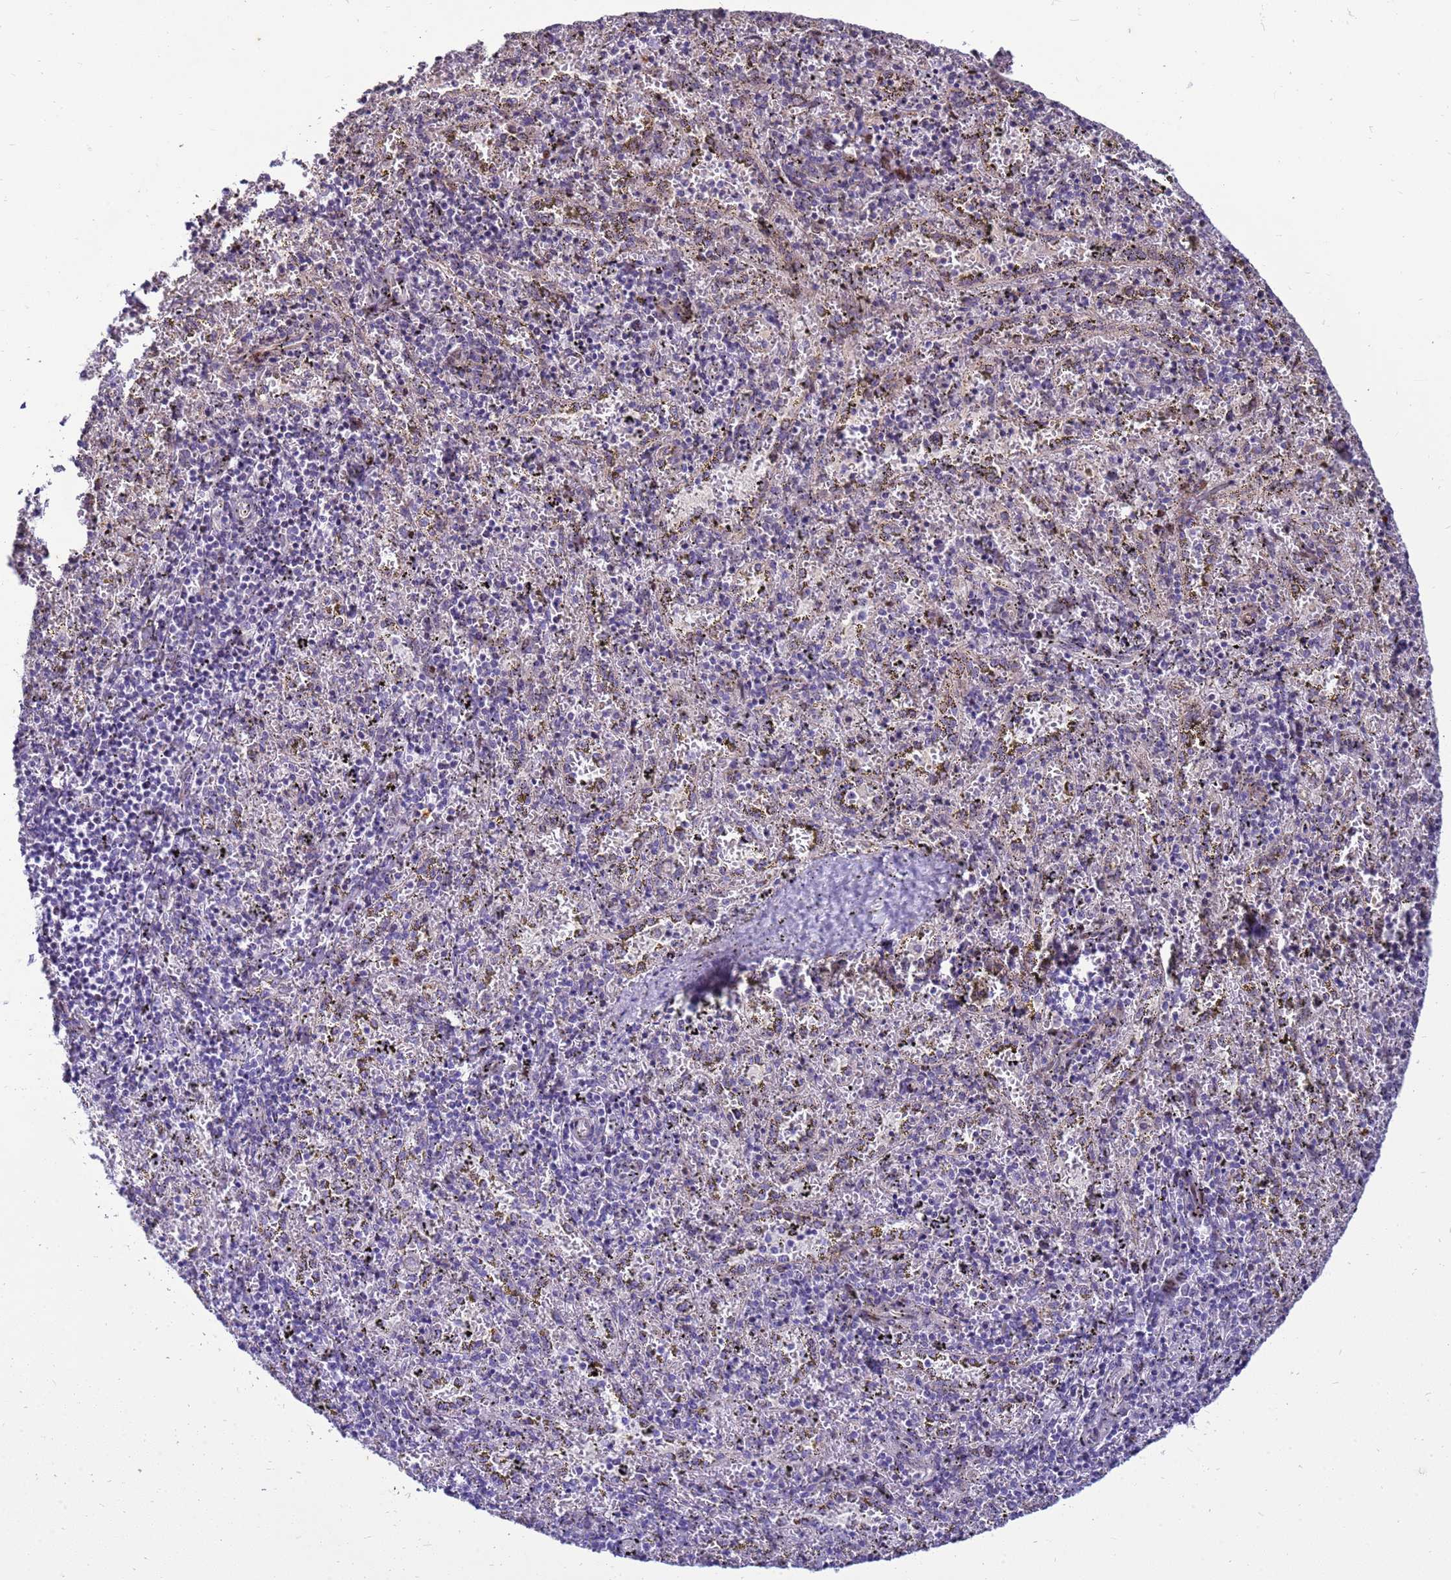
{"staining": {"intensity": "negative", "quantity": "none", "location": "none"}, "tissue": "spleen", "cell_type": "Cells in red pulp", "image_type": "normal", "snomed": [{"axis": "morphology", "description": "Normal tissue, NOS"}, {"axis": "topography", "description": "Spleen"}], "caption": "The immunohistochemistry (IHC) histopathology image has no significant positivity in cells in red pulp of spleen. (Stains: DAB (3,3'-diaminobenzidine) immunohistochemistry (IHC) with hematoxylin counter stain, Microscopy: brightfield microscopy at high magnification).", "gene": "RSPO1", "patient": {"sex": "male", "age": 11}}